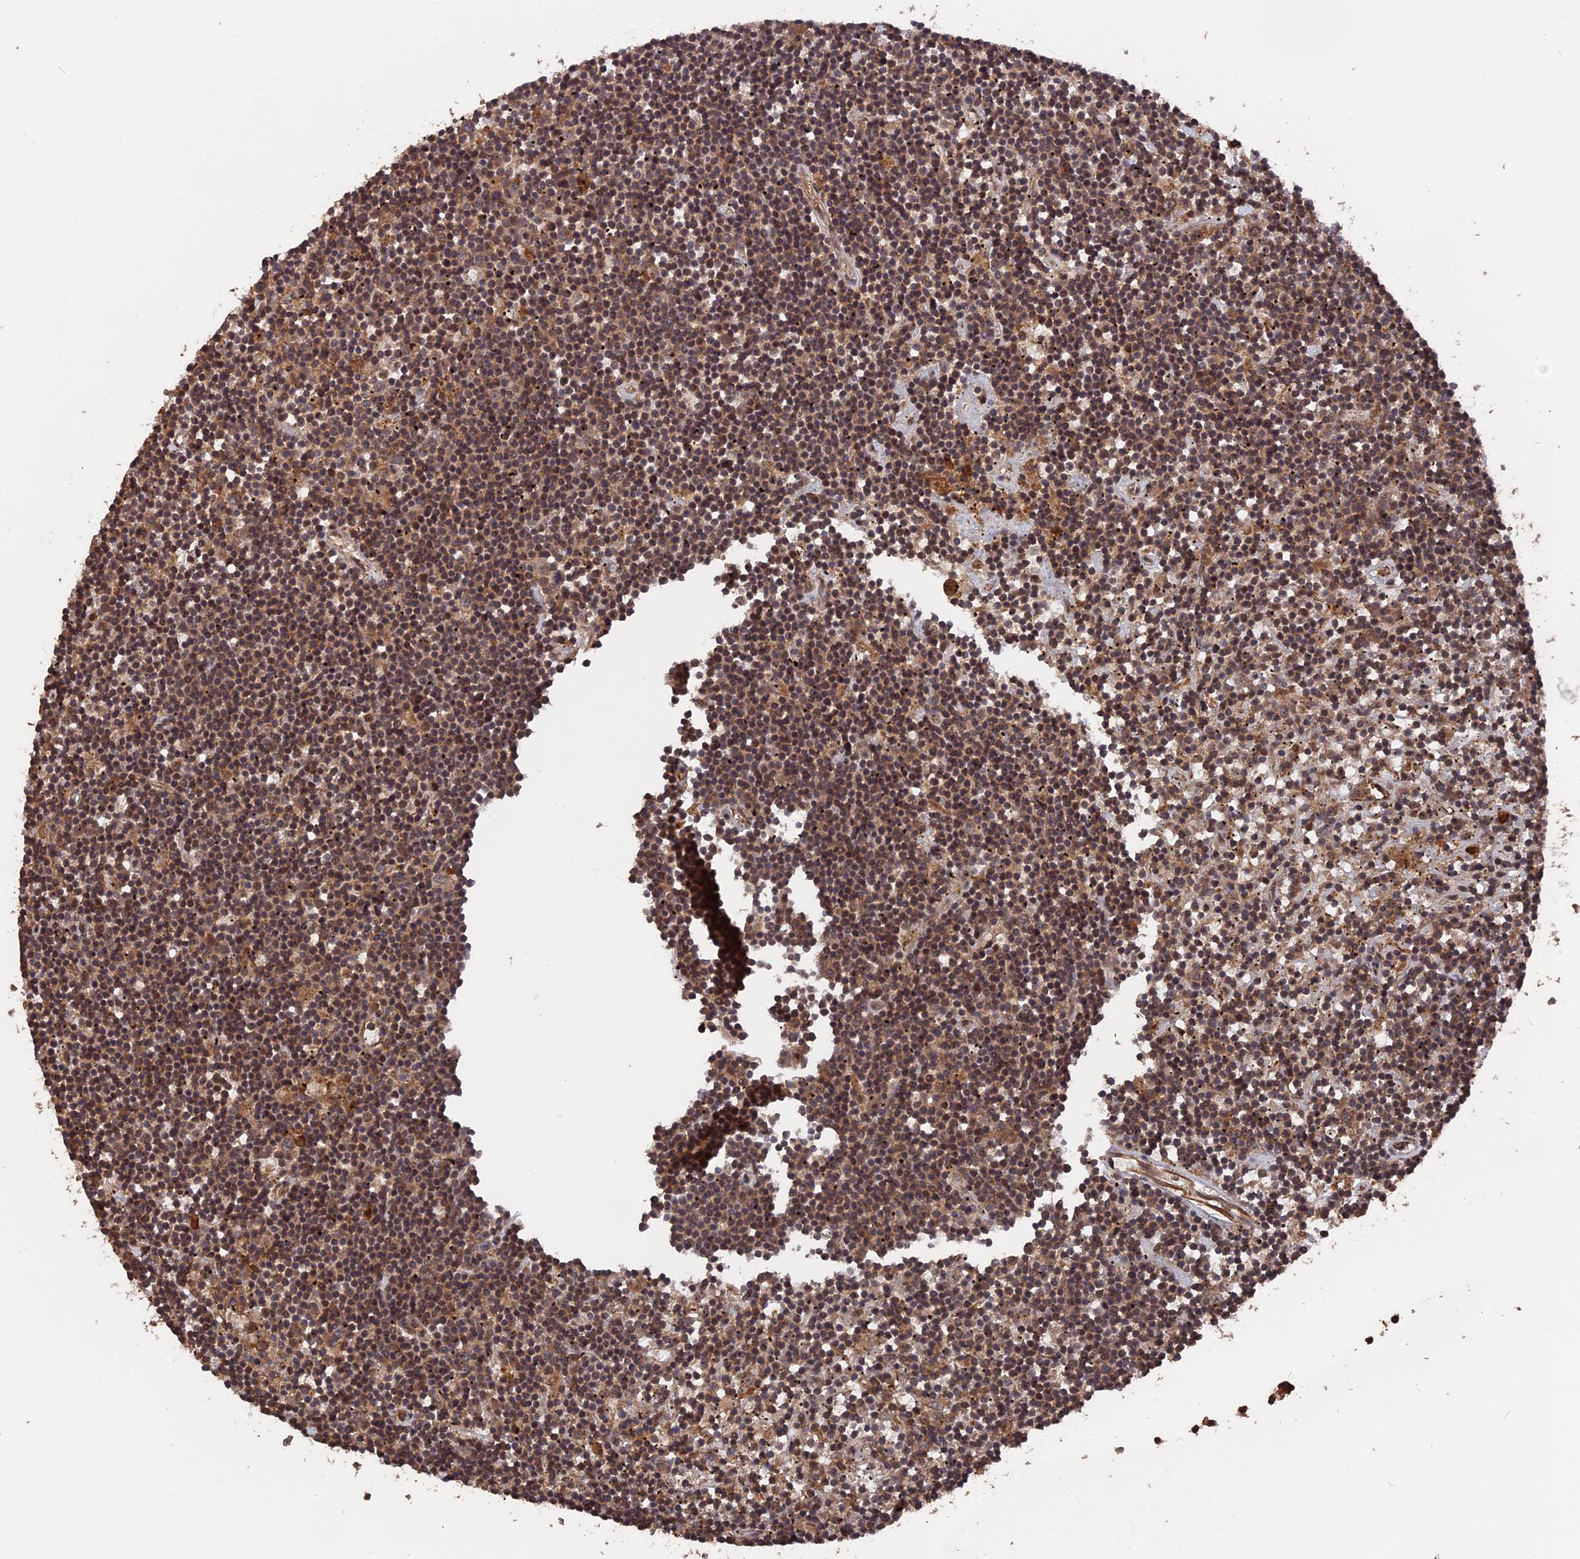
{"staining": {"intensity": "weak", "quantity": ">75%", "location": "cytoplasmic/membranous"}, "tissue": "lymphoma", "cell_type": "Tumor cells", "image_type": "cancer", "snomed": [{"axis": "morphology", "description": "Malignant lymphoma, non-Hodgkin's type, Low grade"}, {"axis": "topography", "description": "Spleen"}], "caption": "An image showing weak cytoplasmic/membranous expression in about >75% of tumor cells in lymphoma, as visualized by brown immunohistochemical staining.", "gene": "TELO2", "patient": {"sex": "male", "age": 76}}